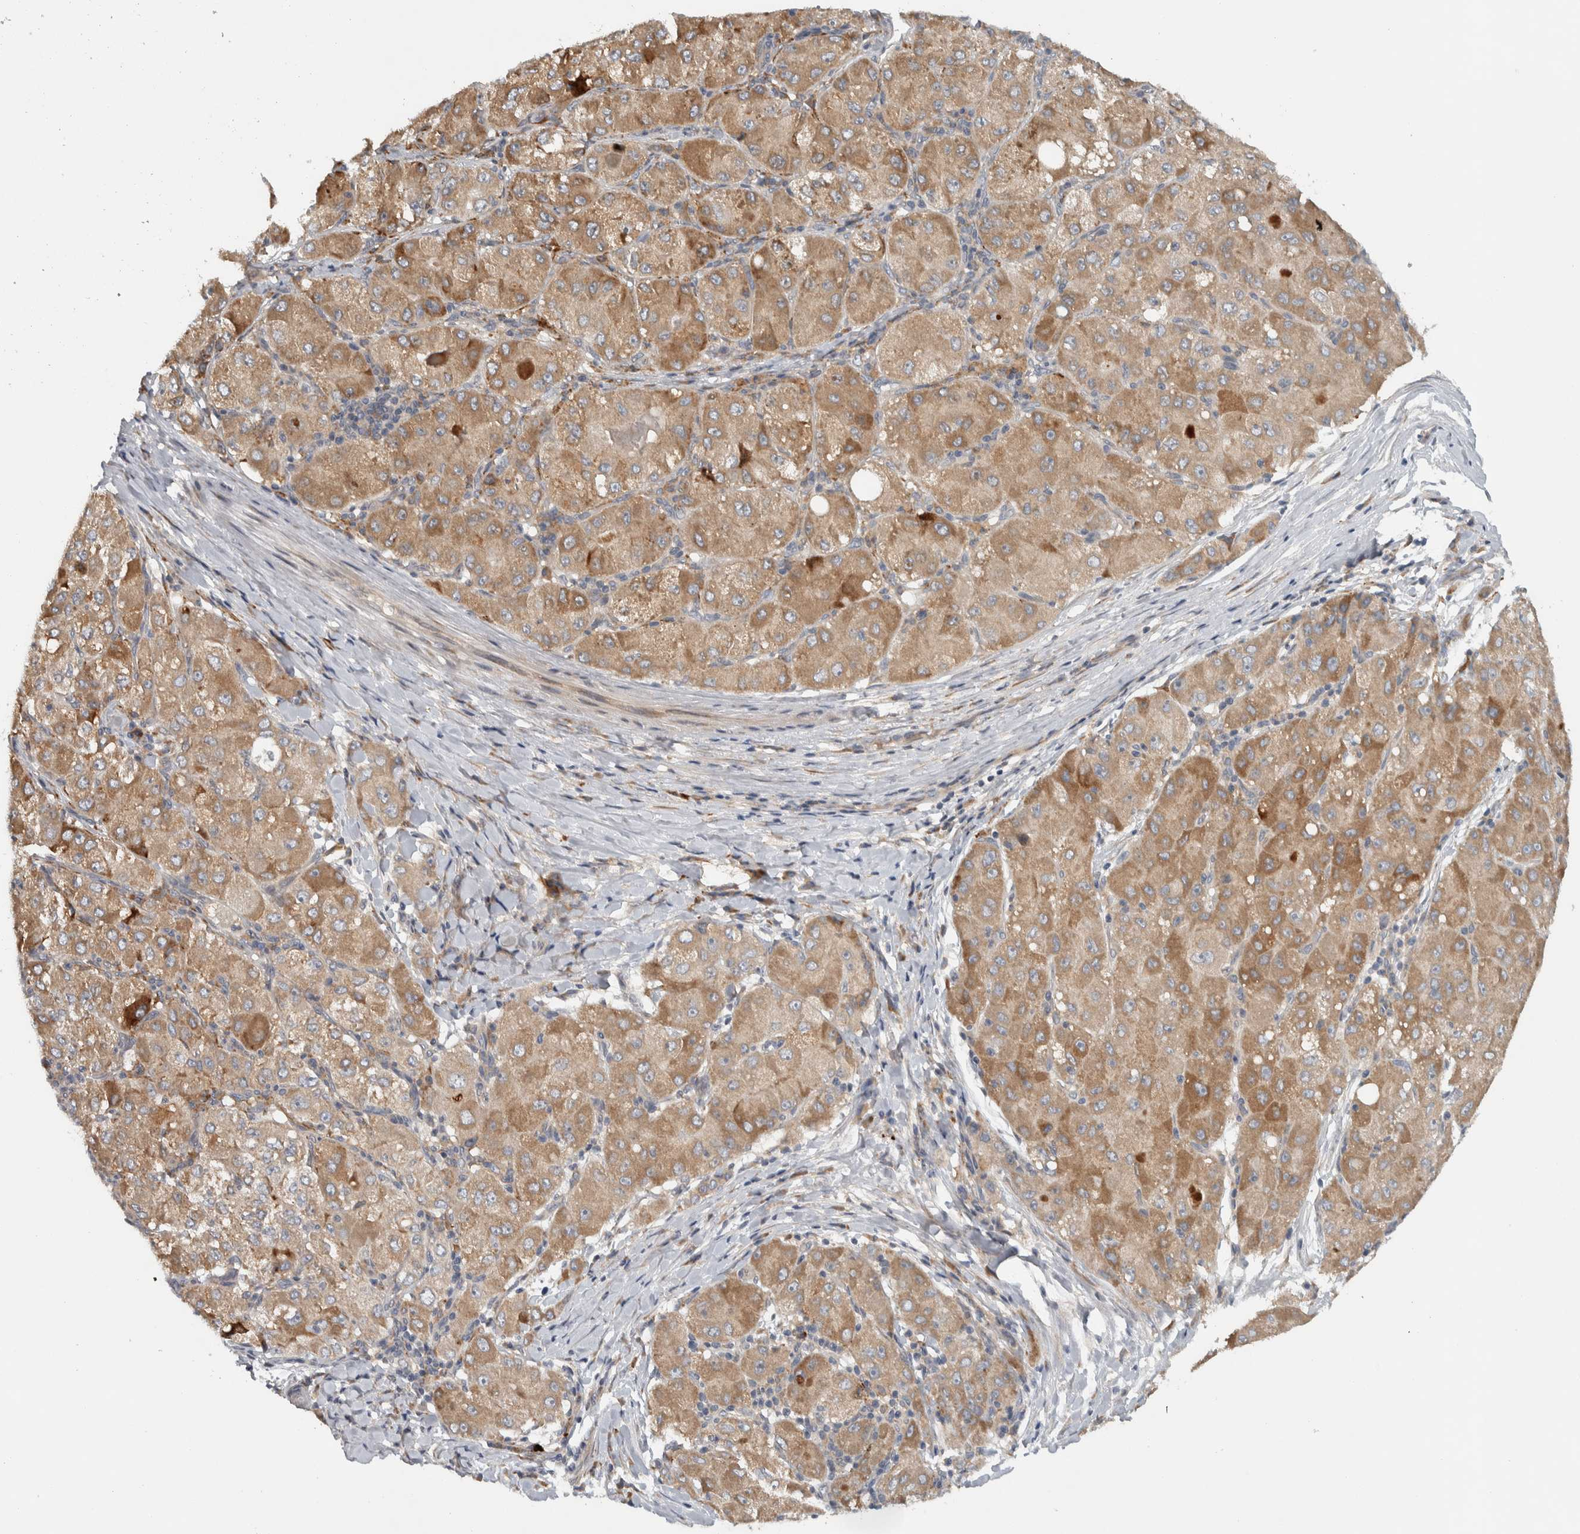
{"staining": {"intensity": "moderate", "quantity": ">75%", "location": "cytoplasmic/membranous"}, "tissue": "liver cancer", "cell_type": "Tumor cells", "image_type": "cancer", "snomed": [{"axis": "morphology", "description": "Carcinoma, Hepatocellular, NOS"}, {"axis": "topography", "description": "Liver"}], "caption": "Immunohistochemical staining of liver hepatocellular carcinoma demonstrates medium levels of moderate cytoplasmic/membranous staining in about >75% of tumor cells.", "gene": "ADPRM", "patient": {"sex": "male", "age": 80}}